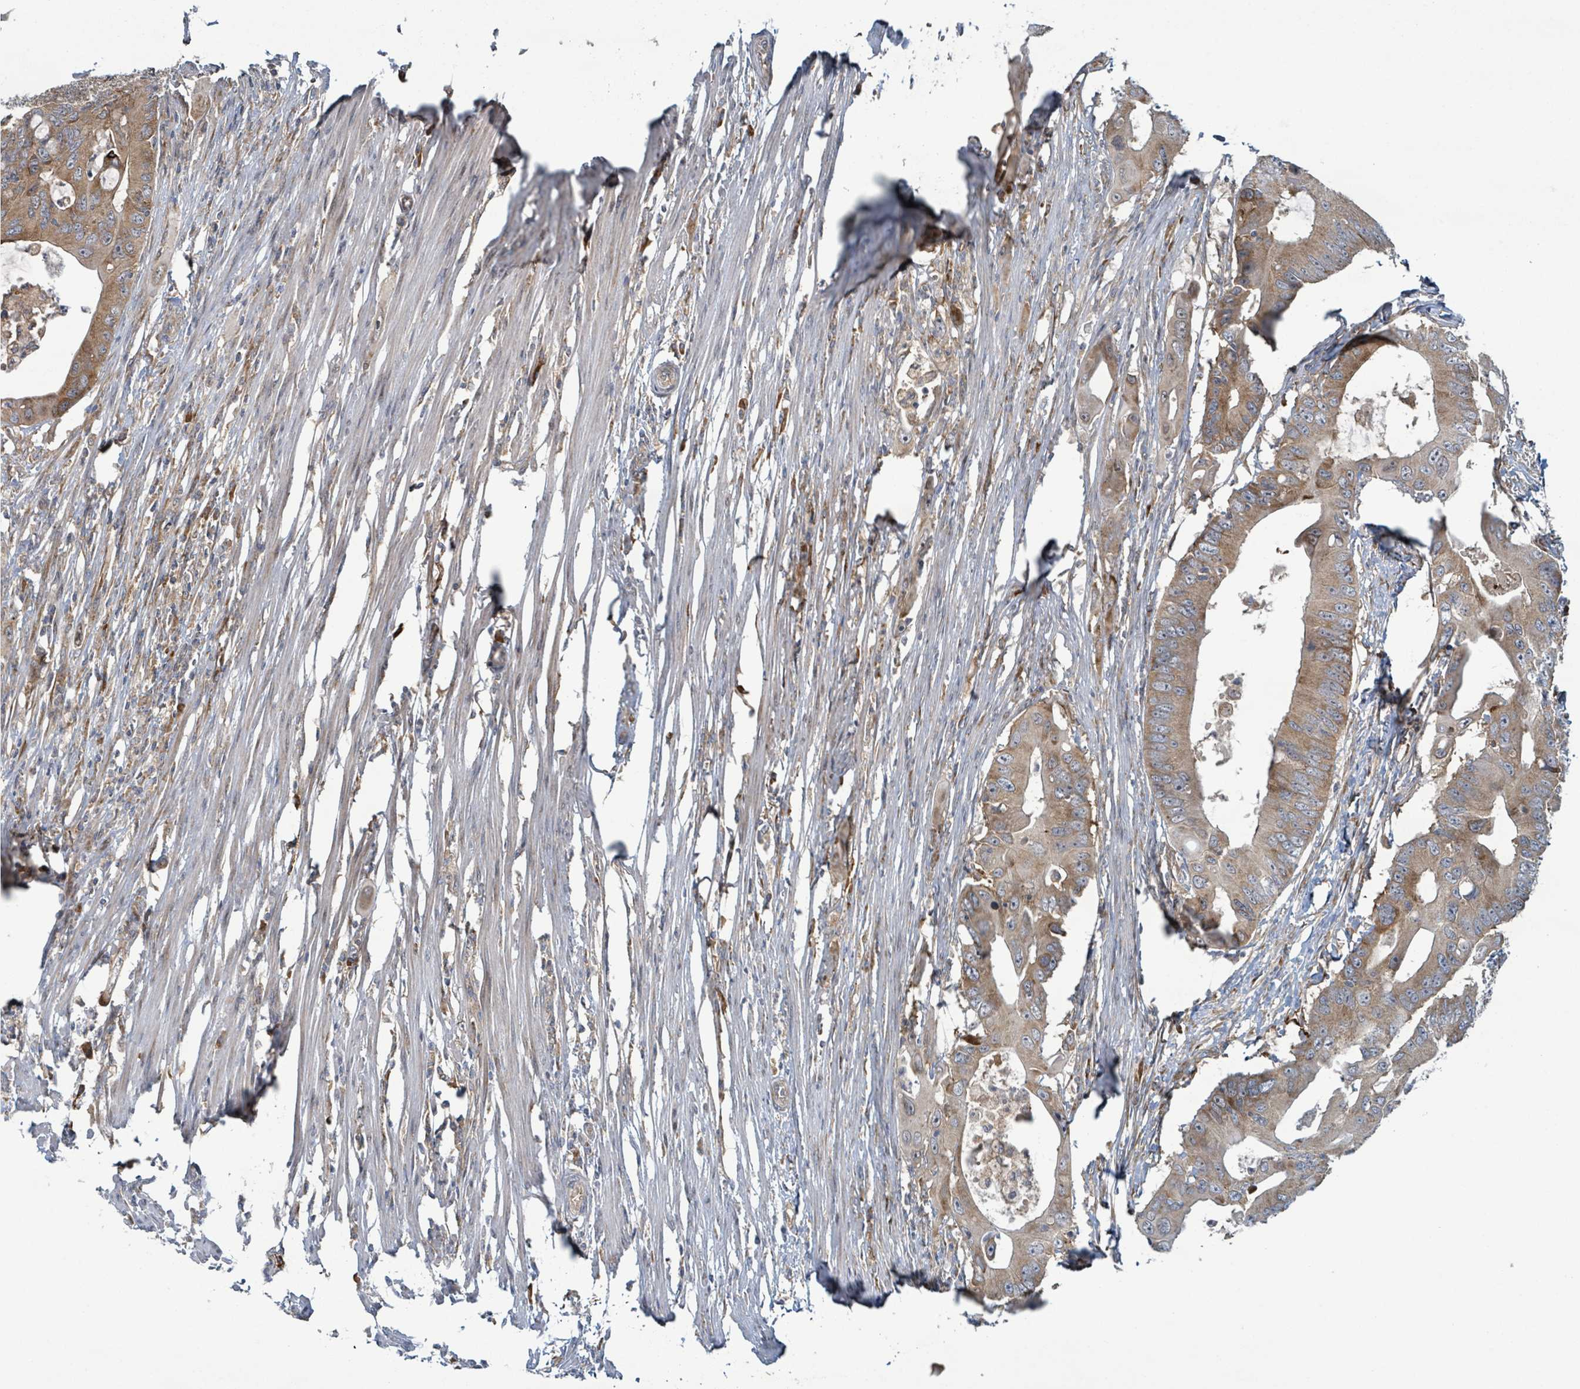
{"staining": {"intensity": "moderate", "quantity": ">75%", "location": "cytoplasmic/membranous"}, "tissue": "colorectal cancer", "cell_type": "Tumor cells", "image_type": "cancer", "snomed": [{"axis": "morphology", "description": "Adenocarcinoma, NOS"}, {"axis": "topography", "description": "Colon"}], "caption": "Moderate cytoplasmic/membranous protein positivity is identified in approximately >75% of tumor cells in adenocarcinoma (colorectal). (Brightfield microscopy of DAB IHC at high magnification).", "gene": "OR51E1", "patient": {"sex": "male", "age": 71}}